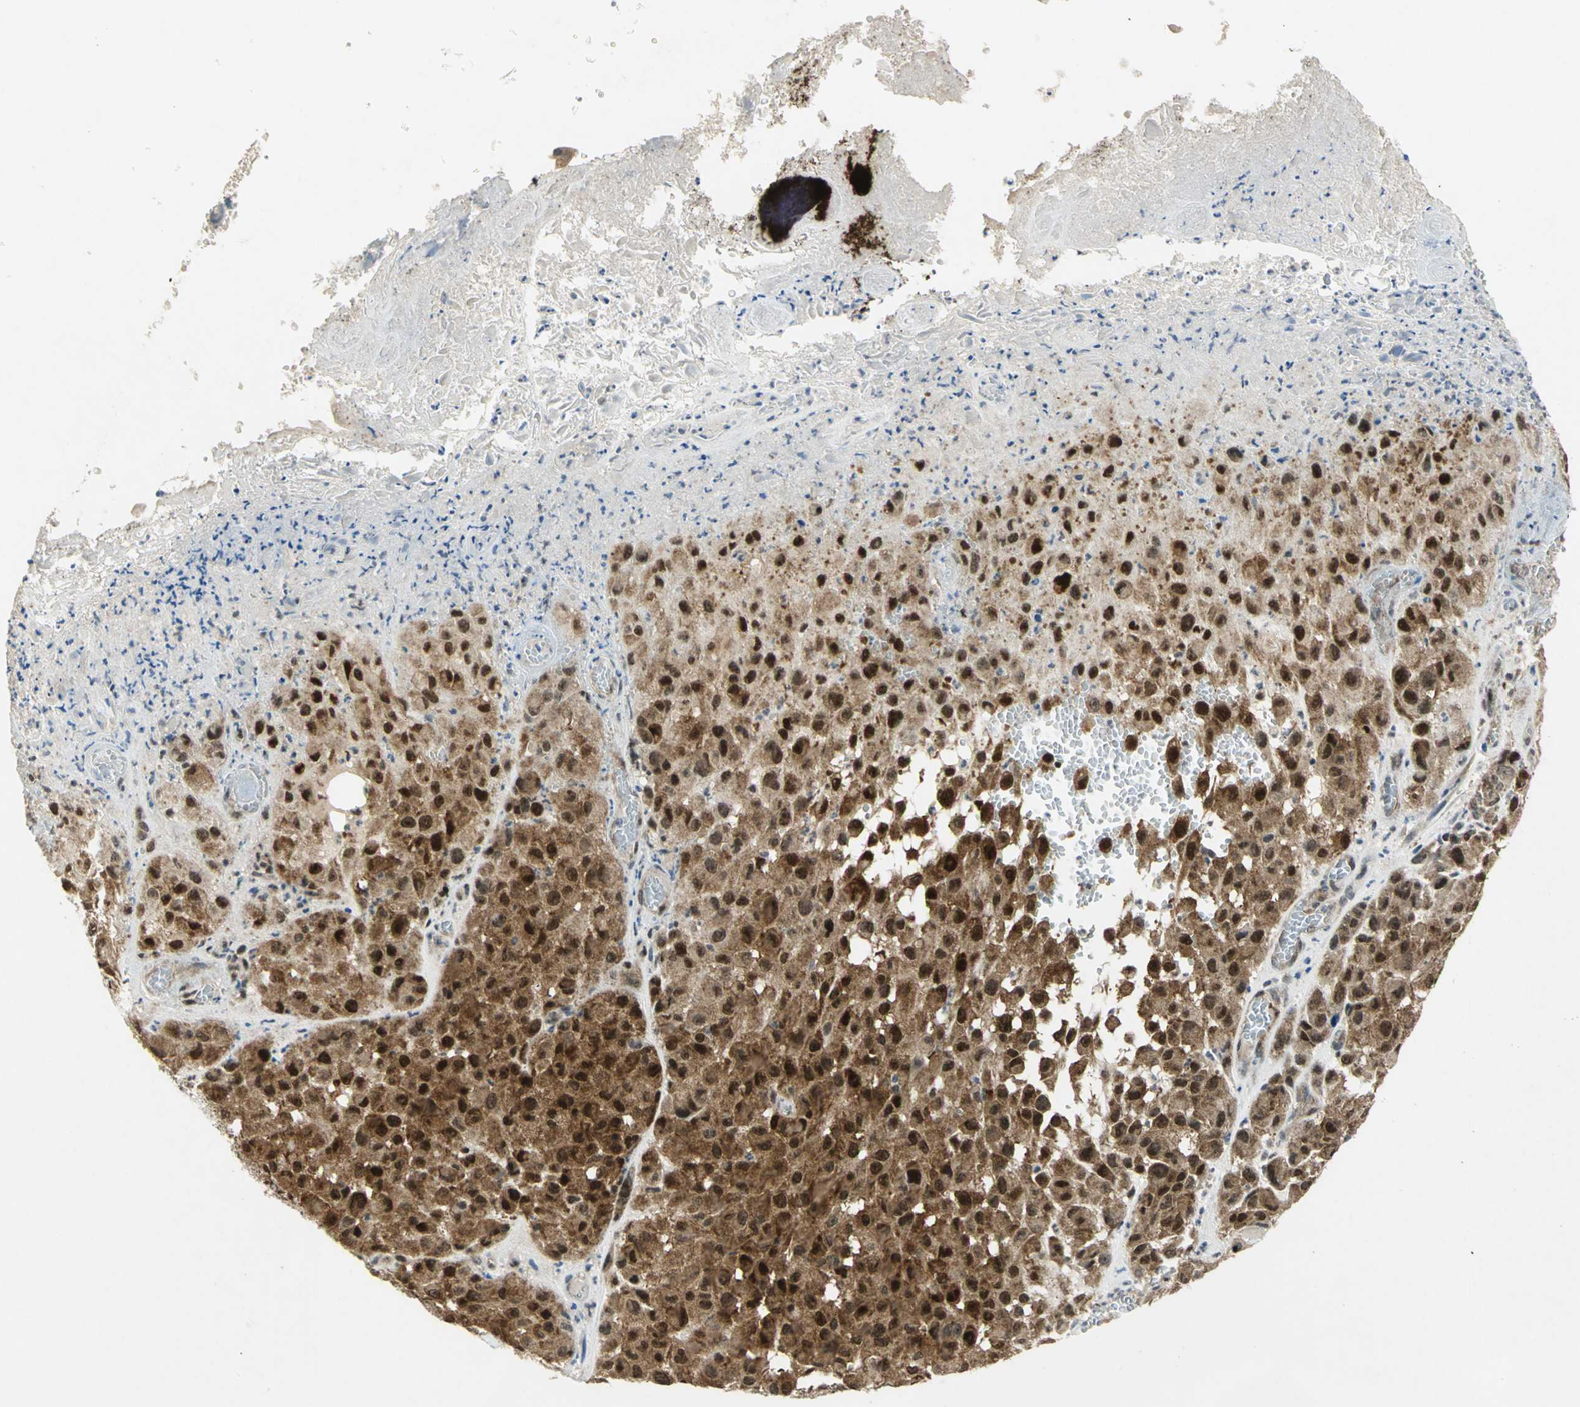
{"staining": {"intensity": "strong", "quantity": ">75%", "location": "cytoplasmic/membranous,nuclear"}, "tissue": "melanoma", "cell_type": "Tumor cells", "image_type": "cancer", "snomed": [{"axis": "morphology", "description": "Malignant melanoma, NOS"}, {"axis": "topography", "description": "Skin"}], "caption": "Immunohistochemistry of melanoma shows high levels of strong cytoplasmic/membranous and nuclear staining in about >75% of tumor cells.", "gene": "PPIA", "patient": {"sex": "female", "age": 21}}